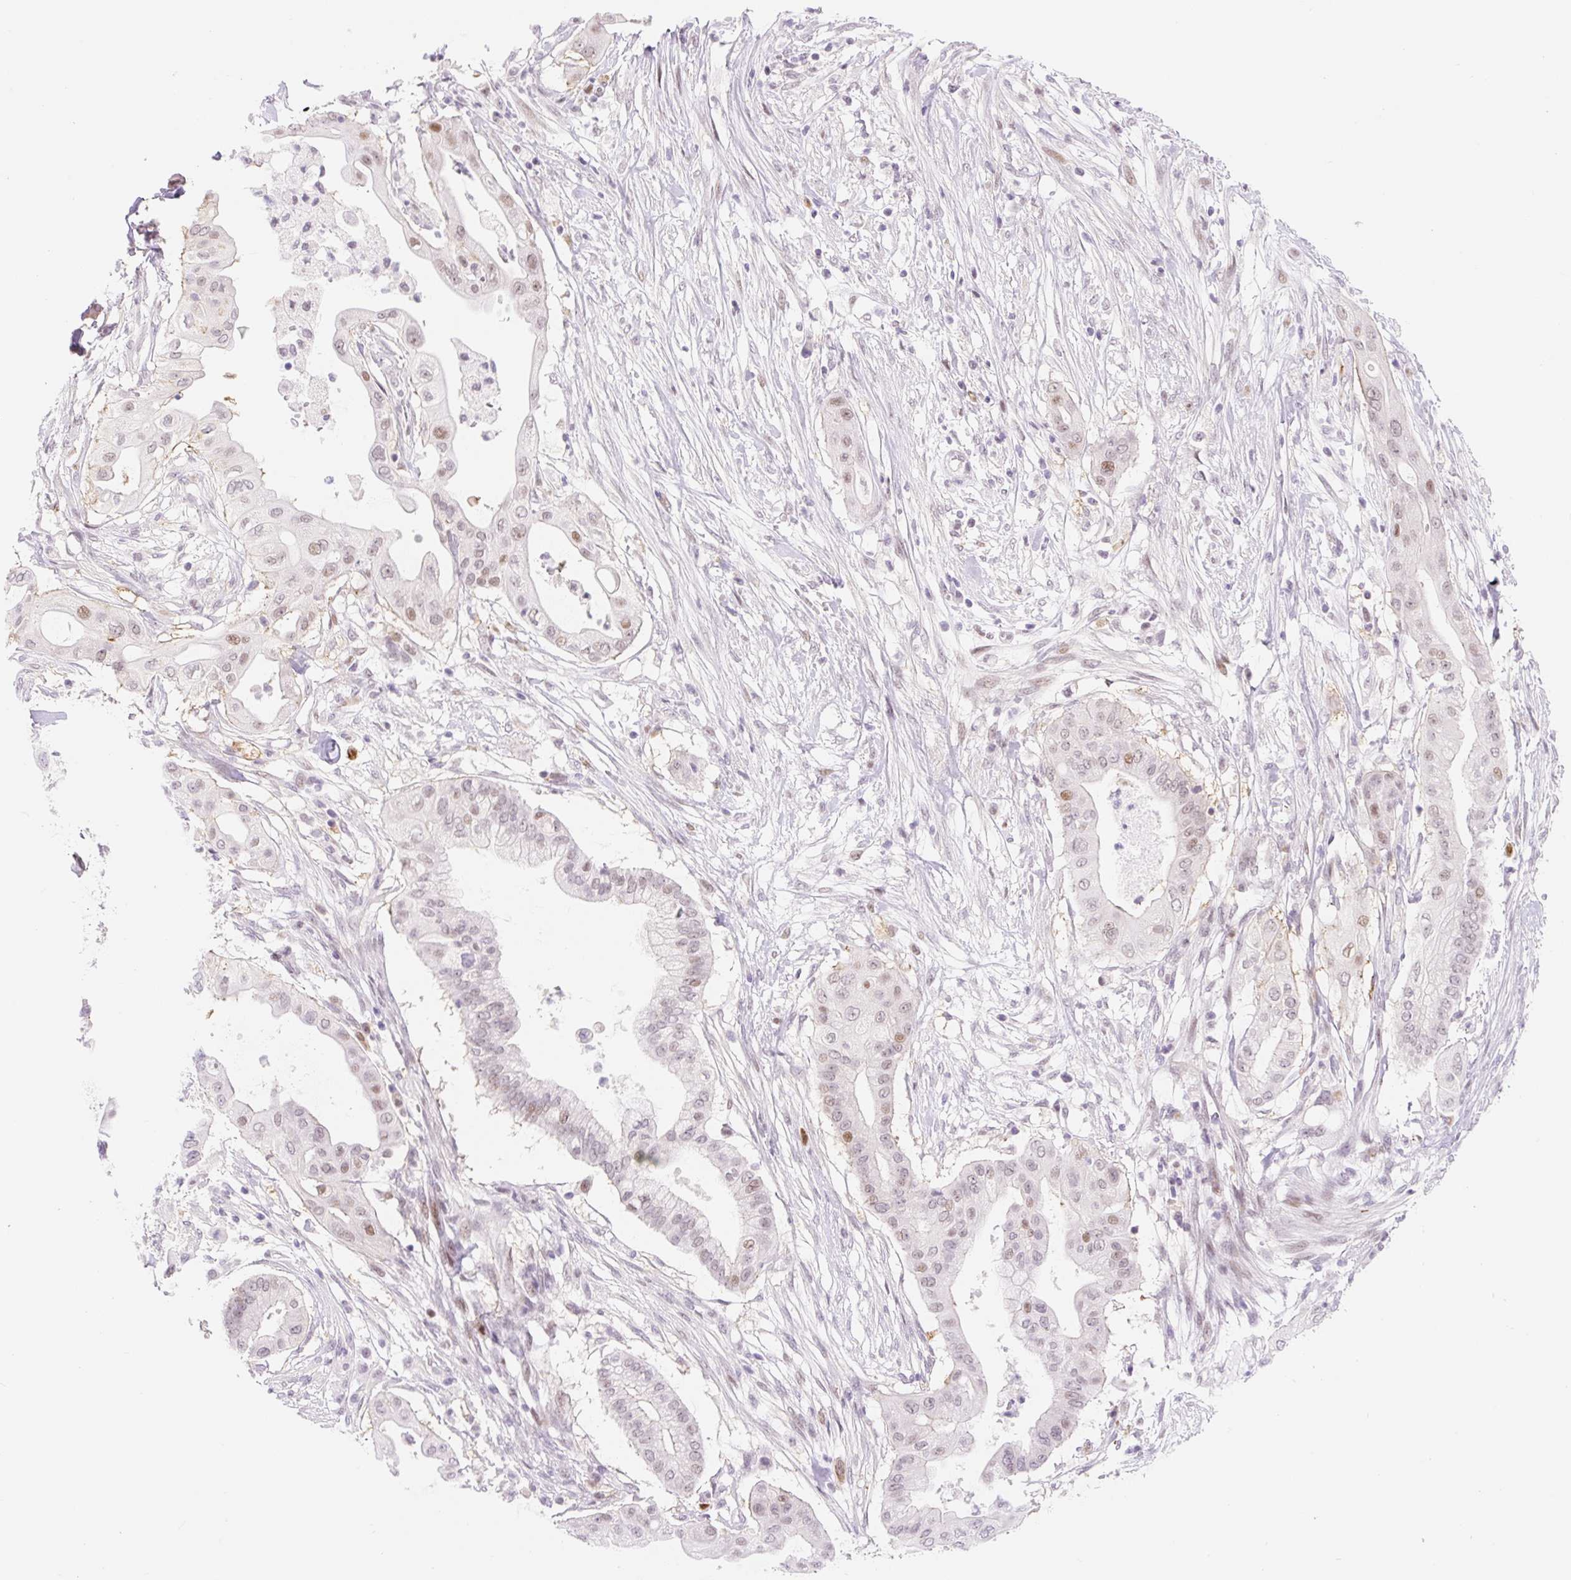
{"staining": {"intensity": "weak", "quantity": "25%-75%", "location": "nuclear"}, "tissue": "pancreatic cancer", "cell_type": "Tumor cells", "image_type": "cancer", "snomed": [{"axis": "morphology", "description": "Adenocarcinoma, NOS"}, {"axis": "topography", "description": "Pancreas"}], "caption": "Immunohistochemical staining of human pancreatic adenocarcinoma shows weak nuclear protein staining in approximately 25%-75% of tumor cells. Using DAB (brown) and hematoxylin (blue) stains, captured at high magnification using brightfield microscopy.", "gene": "H2BW1", "patient": {"sex": "male", "age": 68}}